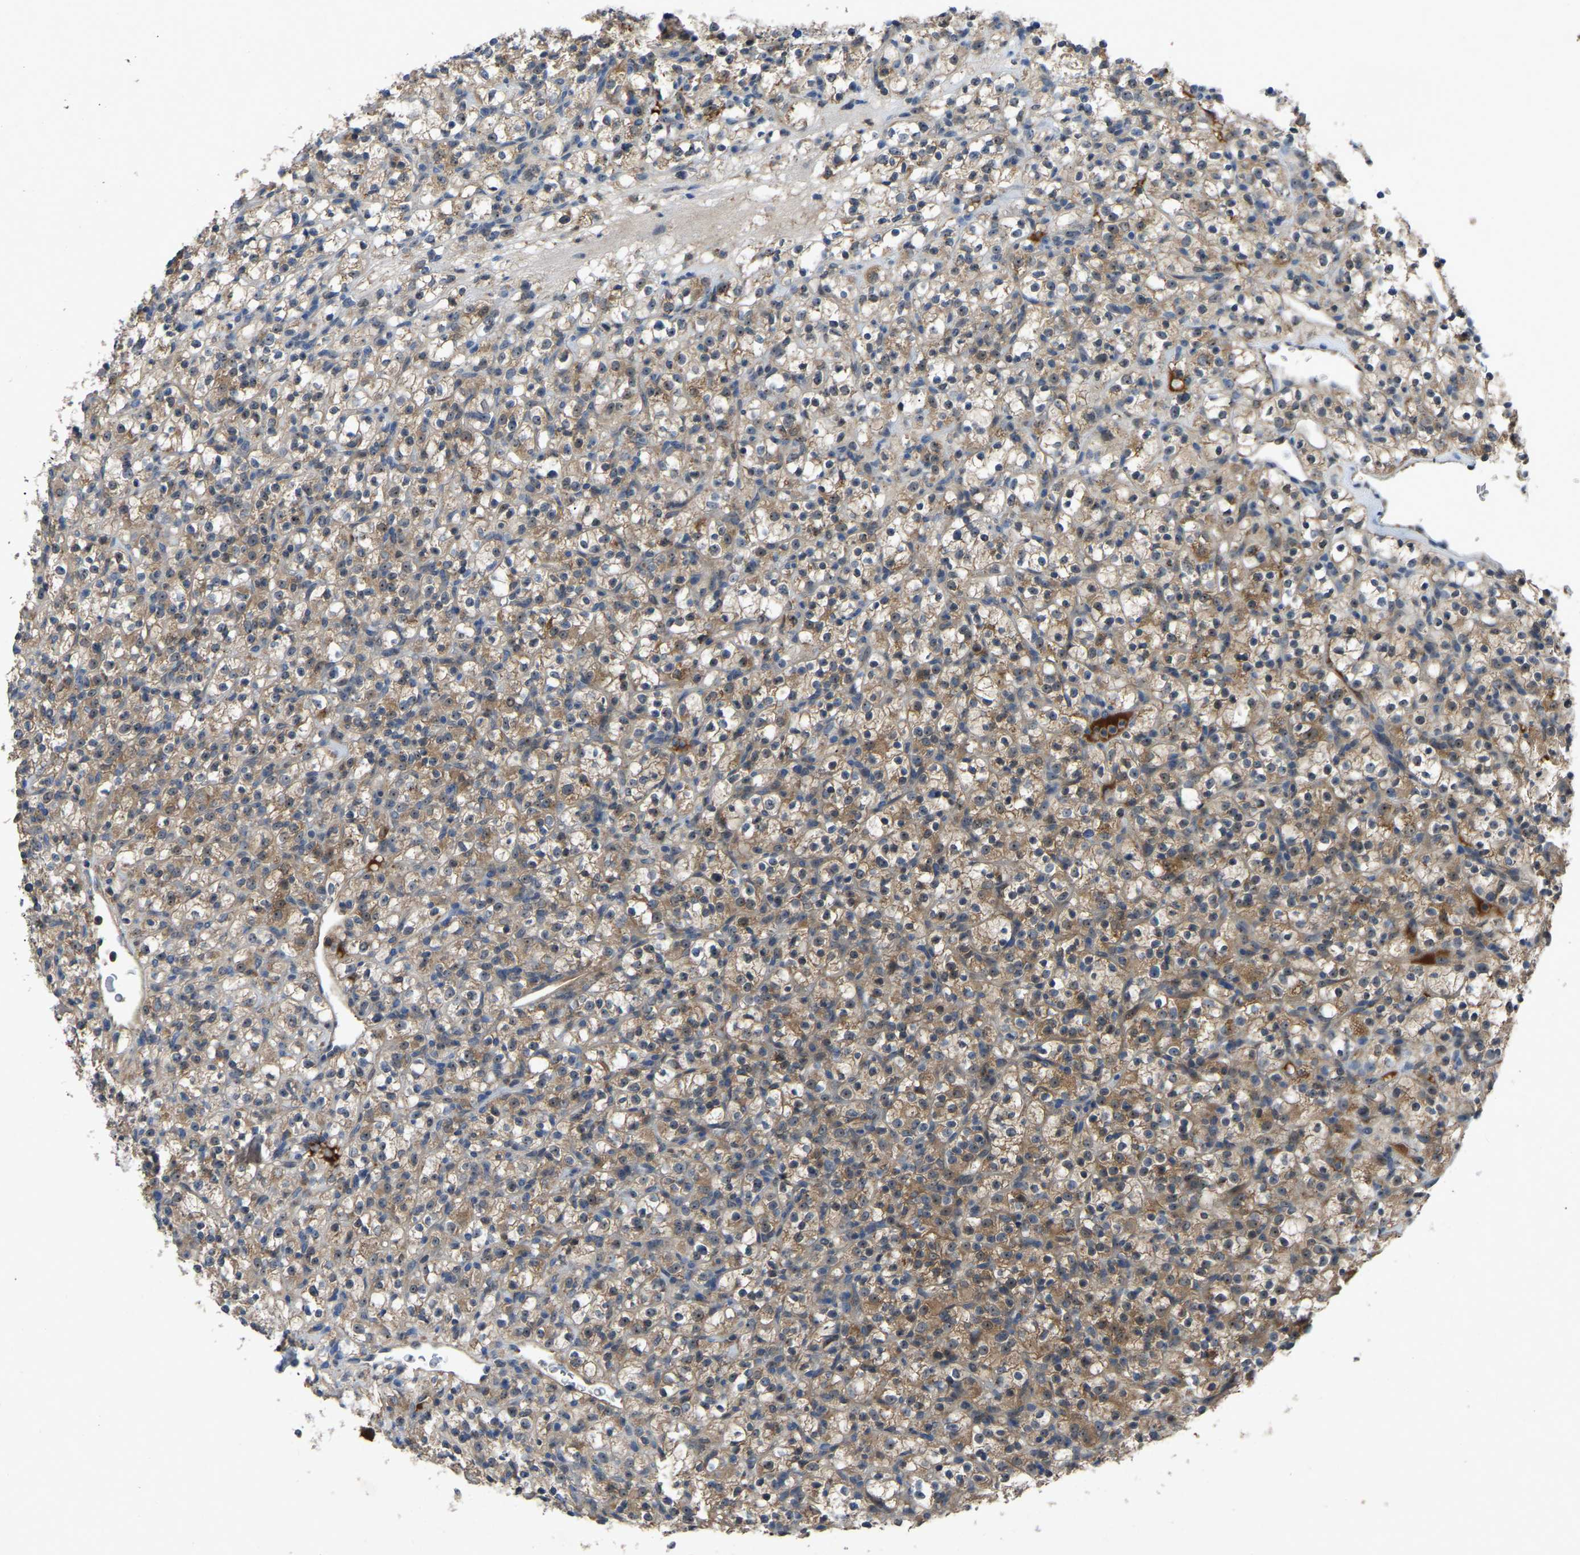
{"staining": {"intensity": "weak", "quantity": ">75%", "location": "cytoplasmic/membranous"}, "tissue": "renal cancer", "cell_type": "Tumor cells", "image_type": "cancer", "snomed": [{"axis": "morphology", "description": "Normal tissue, NOS"}, {"axis": "morphology", "description": "Adenocarcinoma, NOS"}, {"axis": "topography", "description": "Kidney"}], "caption": "This is a photomicrograph of immunohistochemistry (IHC) staining of adenocarcinoma (renal), which shows weak expression in the cytoplasmic/membranous of tumor cells.", "gene": "FHIT", "patient": {"sex": "female", "age": 72}}